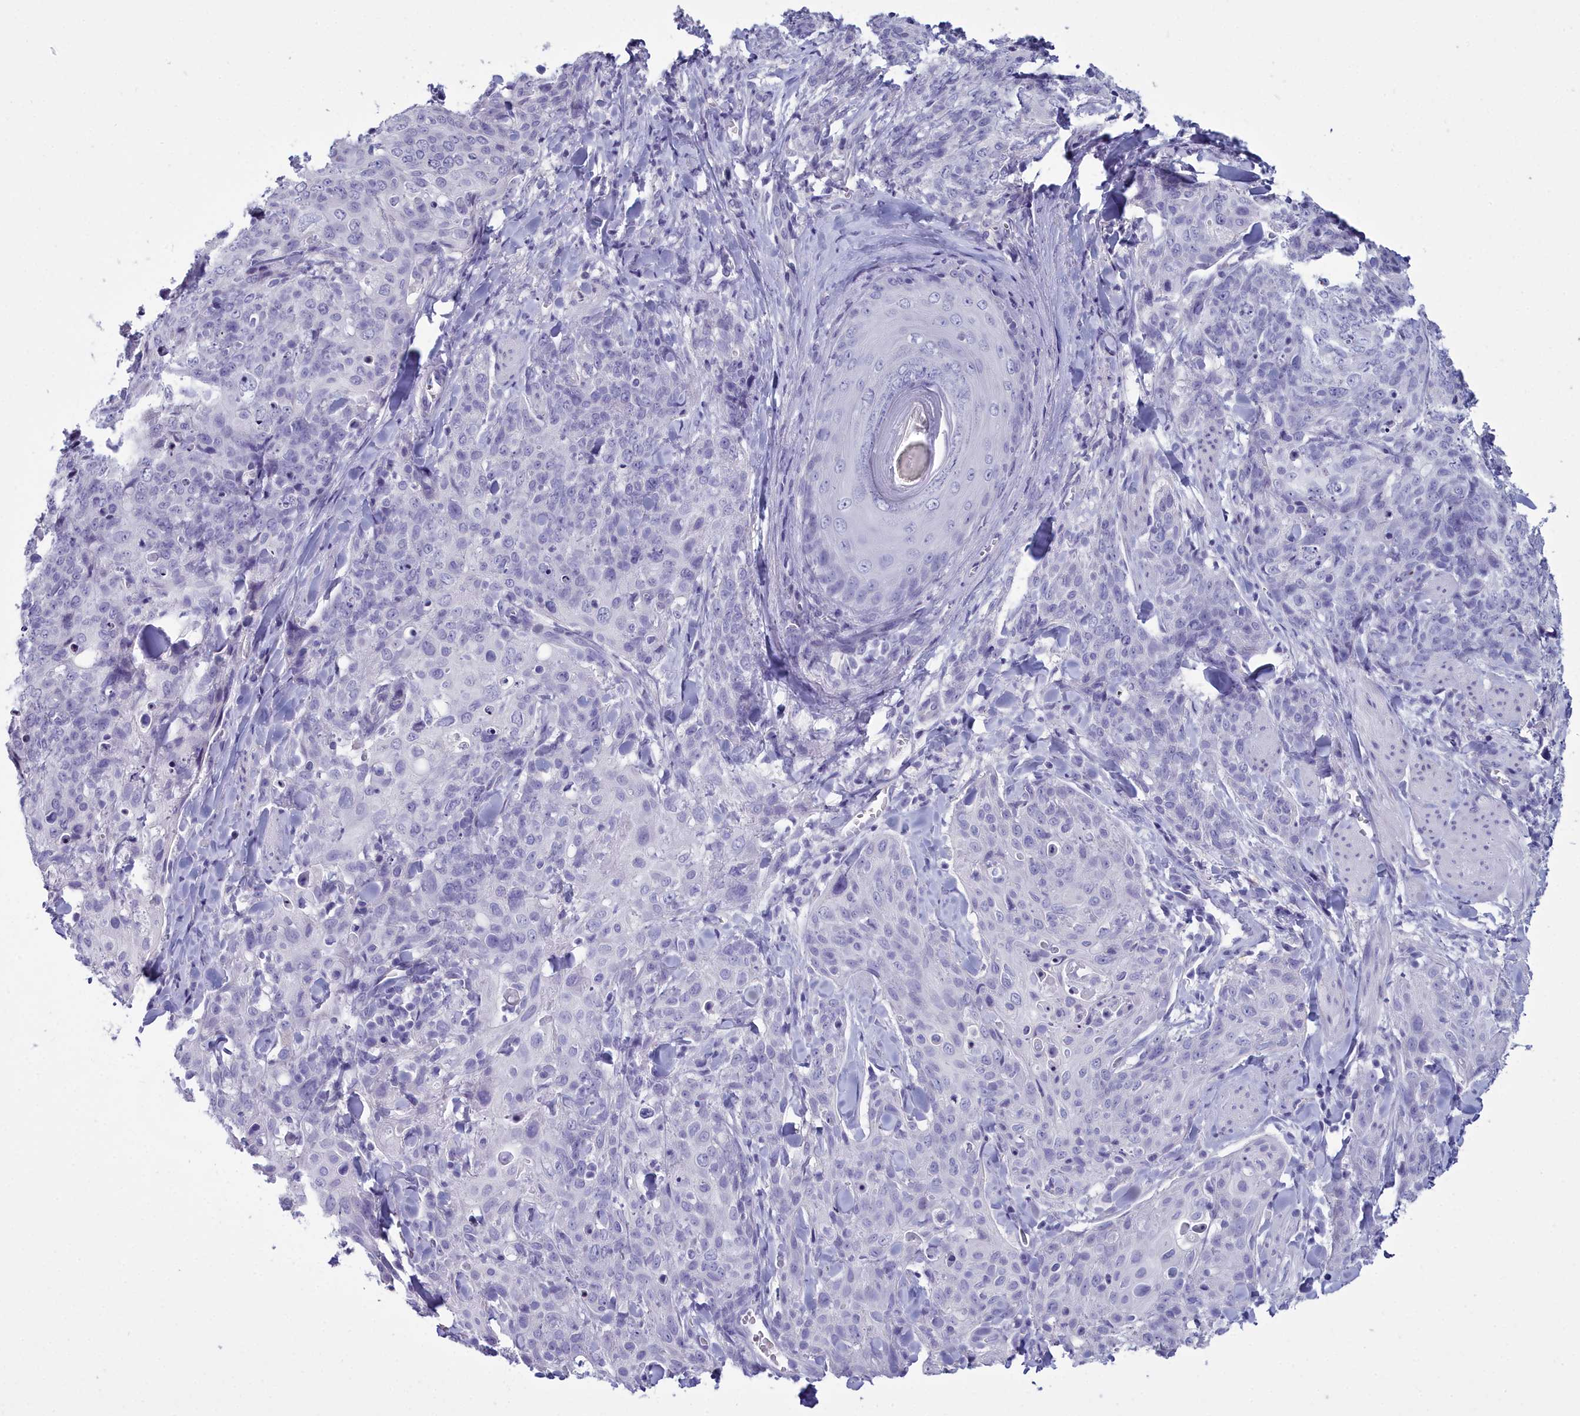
{"staining": {"intensity": "negative", "quantity": "none", "location": "none"}, "tissue": "skin cancer", "cell_type": "Tumor cells", "image_type": "cancer", "snomed": [{"axis": "morphology", "description": "Squamous cell carcinoma, NOS"}, {"axis": "topography", "description": "Skin"}, {"axis": "topography", "description": "Vulva"}], "caption": "Protein analysis of skin cancer shows no significant expression in tumor cells.", "gene": "MAP6", "patient": {"sex": "female", "age": 85}}